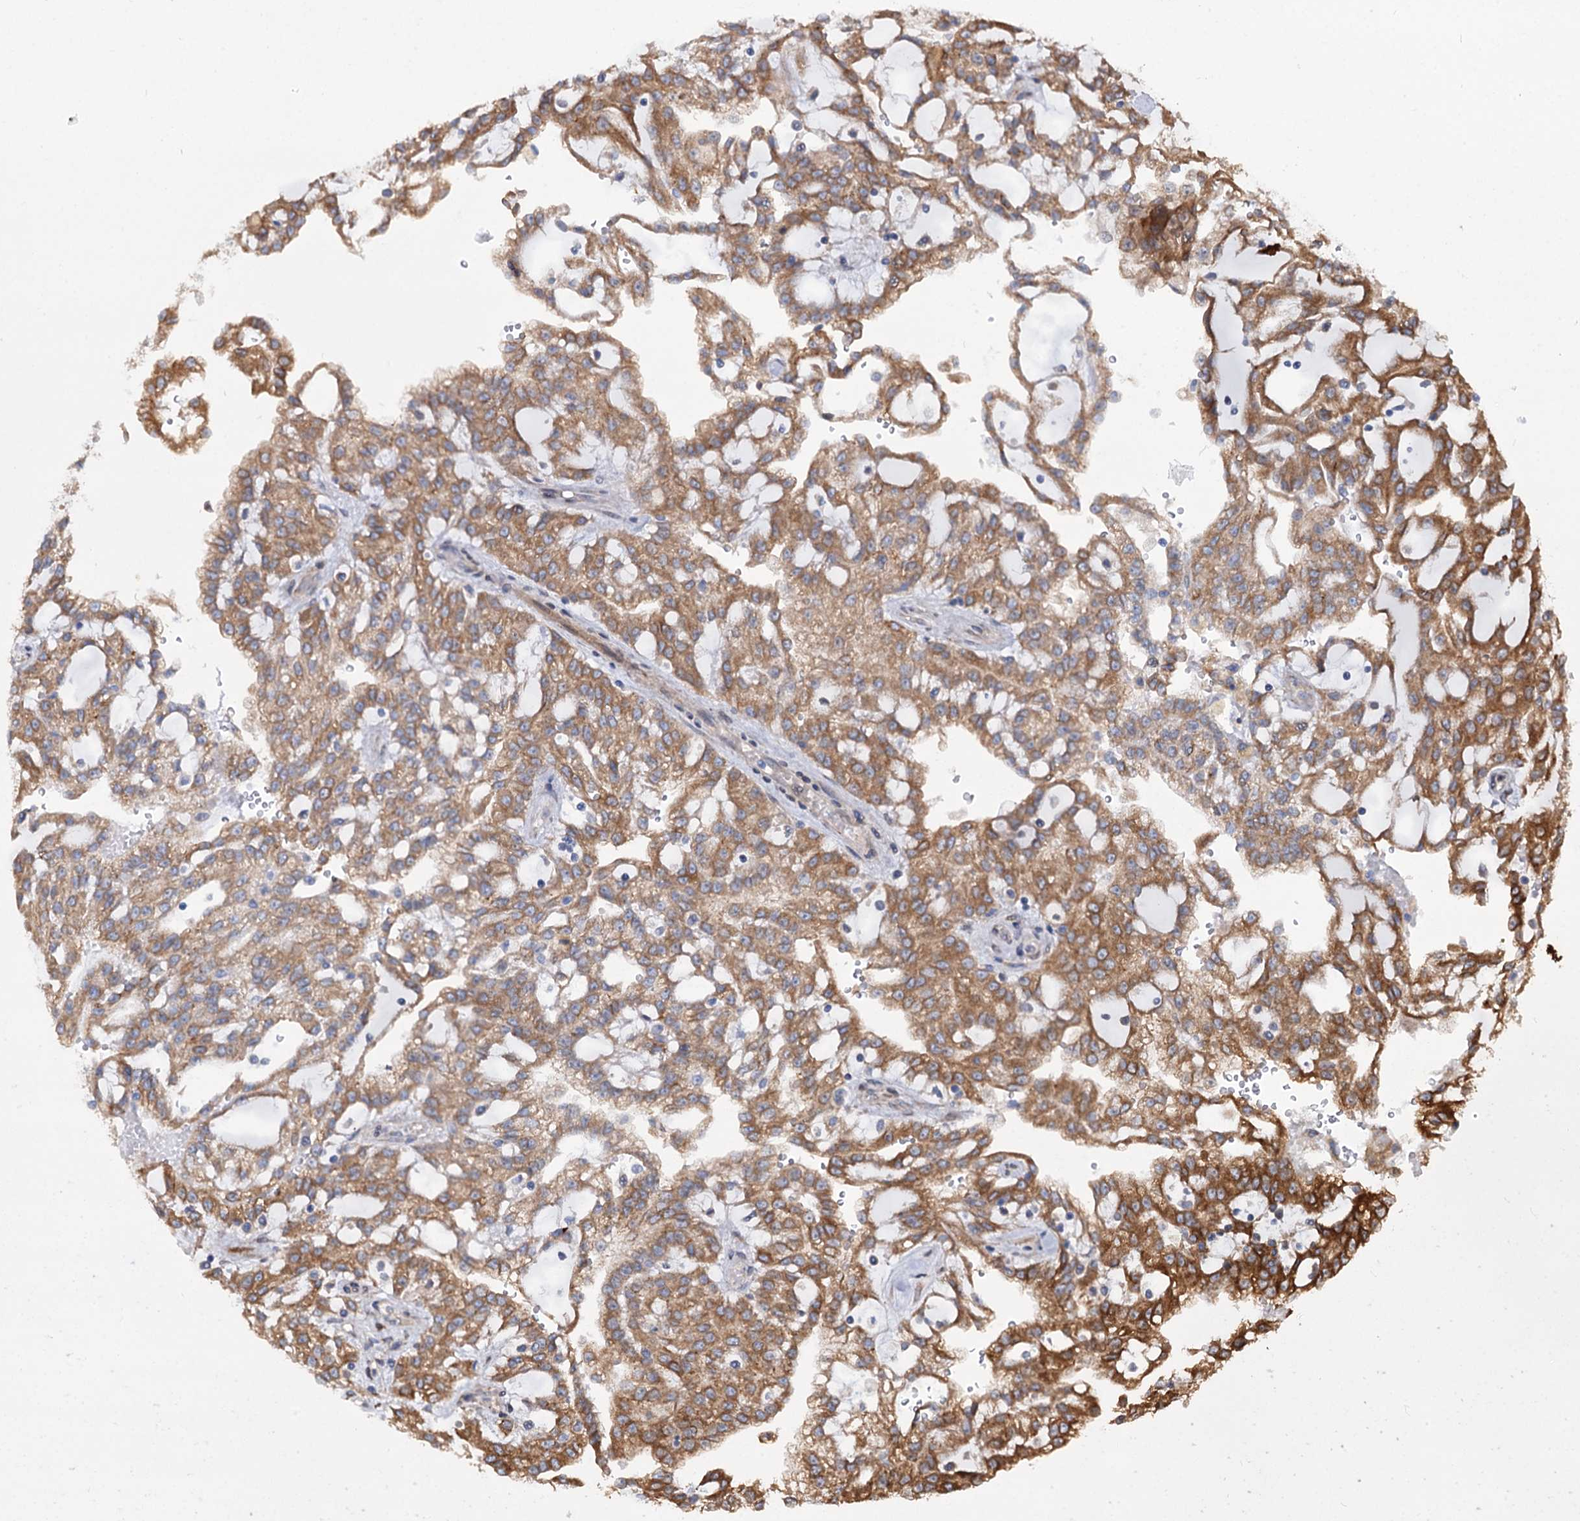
{"staining": {"intensity": "moderate", "quantity": ">75%", "location": "cytoplasmic/membranous"}, "tissue": "renal cancer", "cell_type": "Tumor cells", "image_type": "cancer", "snomed": [{"axis": "morphology", "description": "Adenocarcinoma, NOS"}, {"axis": "topography", "description": "Kidney"}], "caption": "Tumor cells reveal medium levels of moderate cytoplasmic/membranous positivity in about >75% of cells in adenocarcinoma (renal).", "gene": "PTDSS2", "patient": {"sex": "male", "age": 63}}